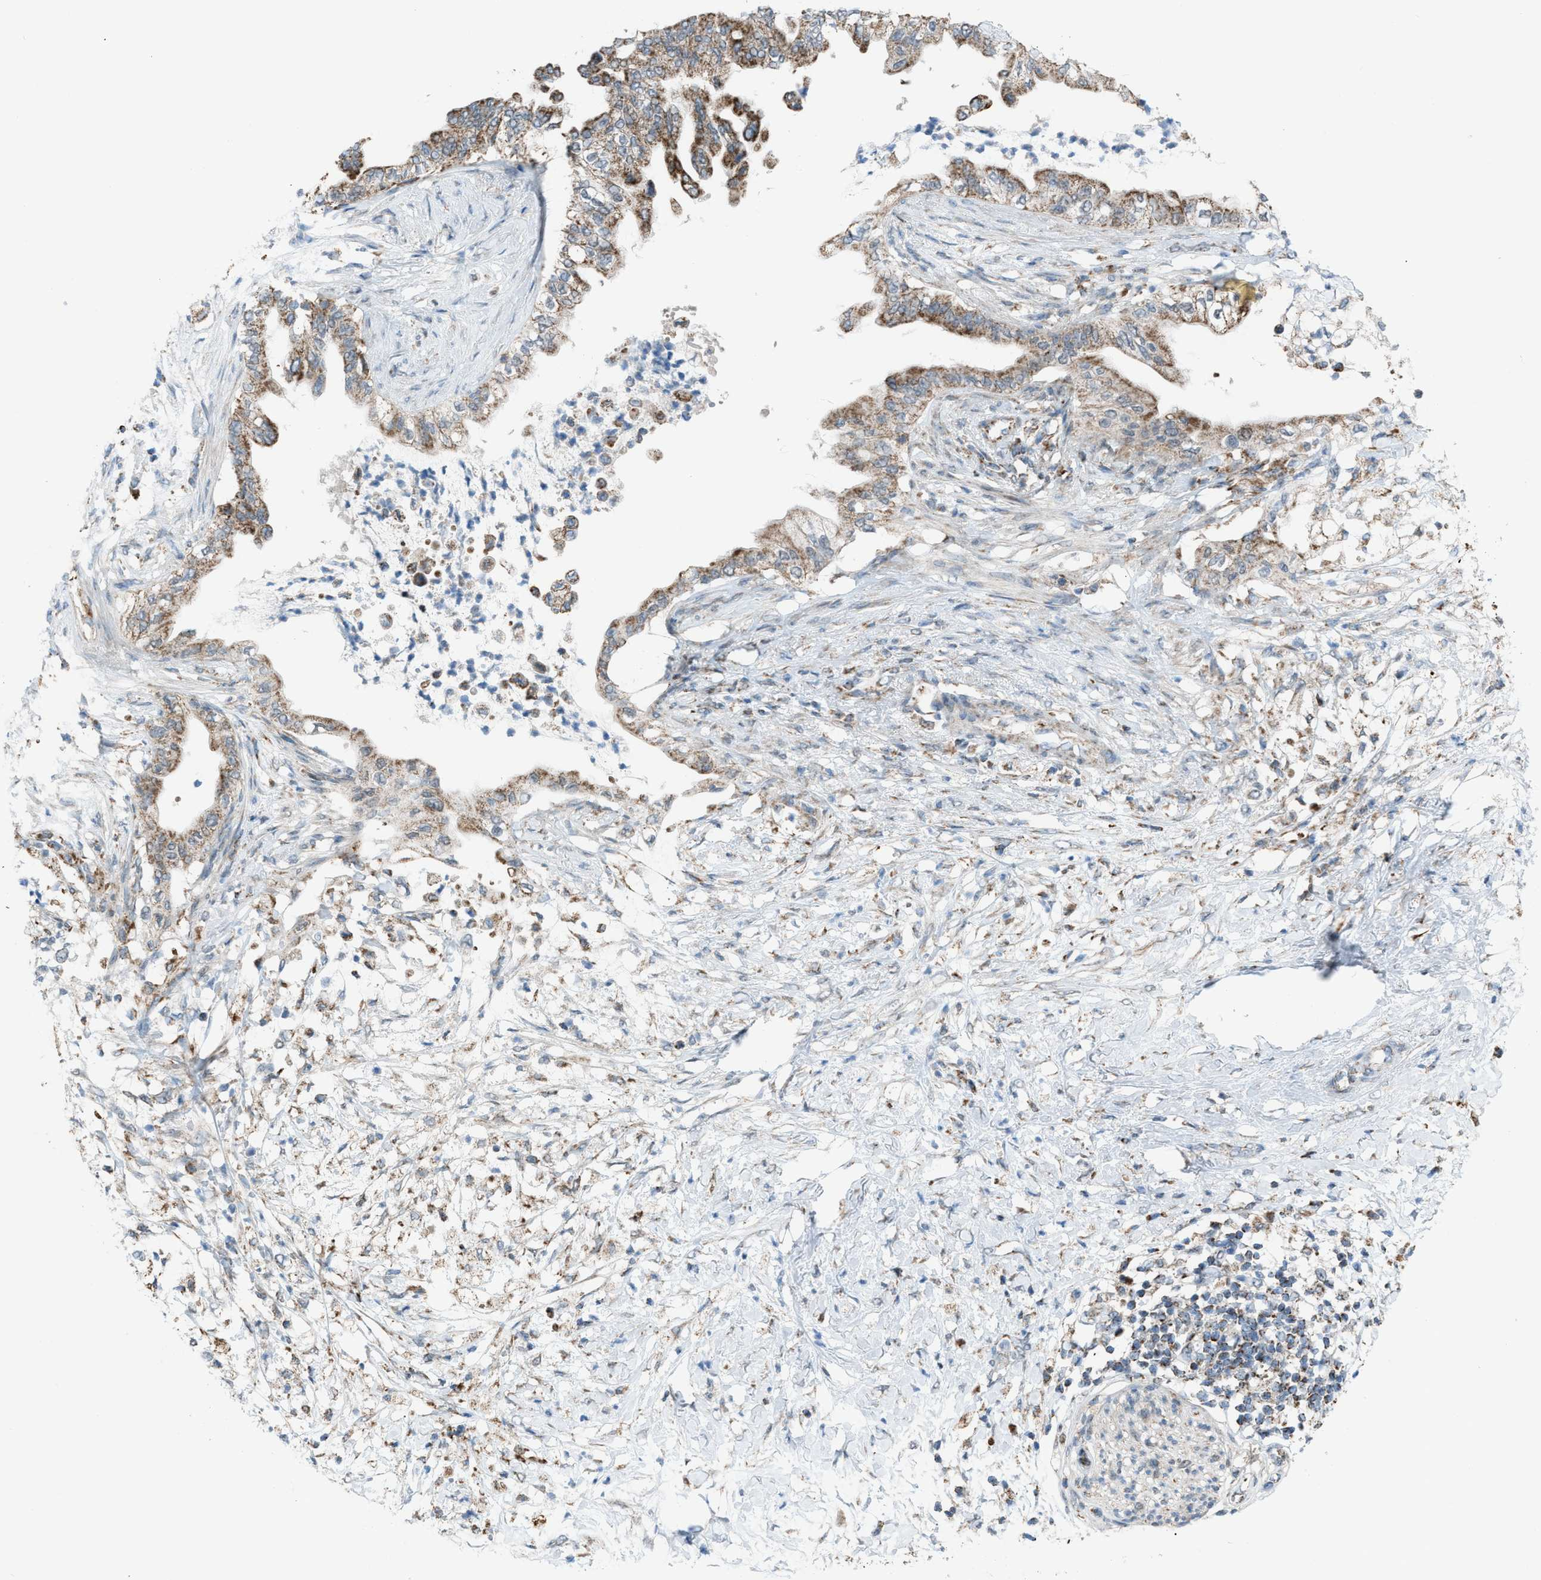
{"staining": {"intensity": "moderate", "quantity": ">75%", "location": "cytoplasmic/membranous"}, "tissue": "pancreatic cancer", "cell_type": "Tumor cells", "image_type": "cancer", "snomed": [{"axis": "morphology", "description": "Normal tissue, NOS"}, {"axis": "morphology", "description": "Adenocarcinoma, NOS"}, {"axis": "topography", "description": "Pancreas"}, {"axis": "topography", "description": "Duodenum"}], "caption": "Human pancreatic cancer stained for a protein (brown) exhibits moderate cytoplasmic/membranous positive expression in approximately >75% of tumor cells.", "gene": "SRM", "patient": {"sex": "female", "age": 60}}